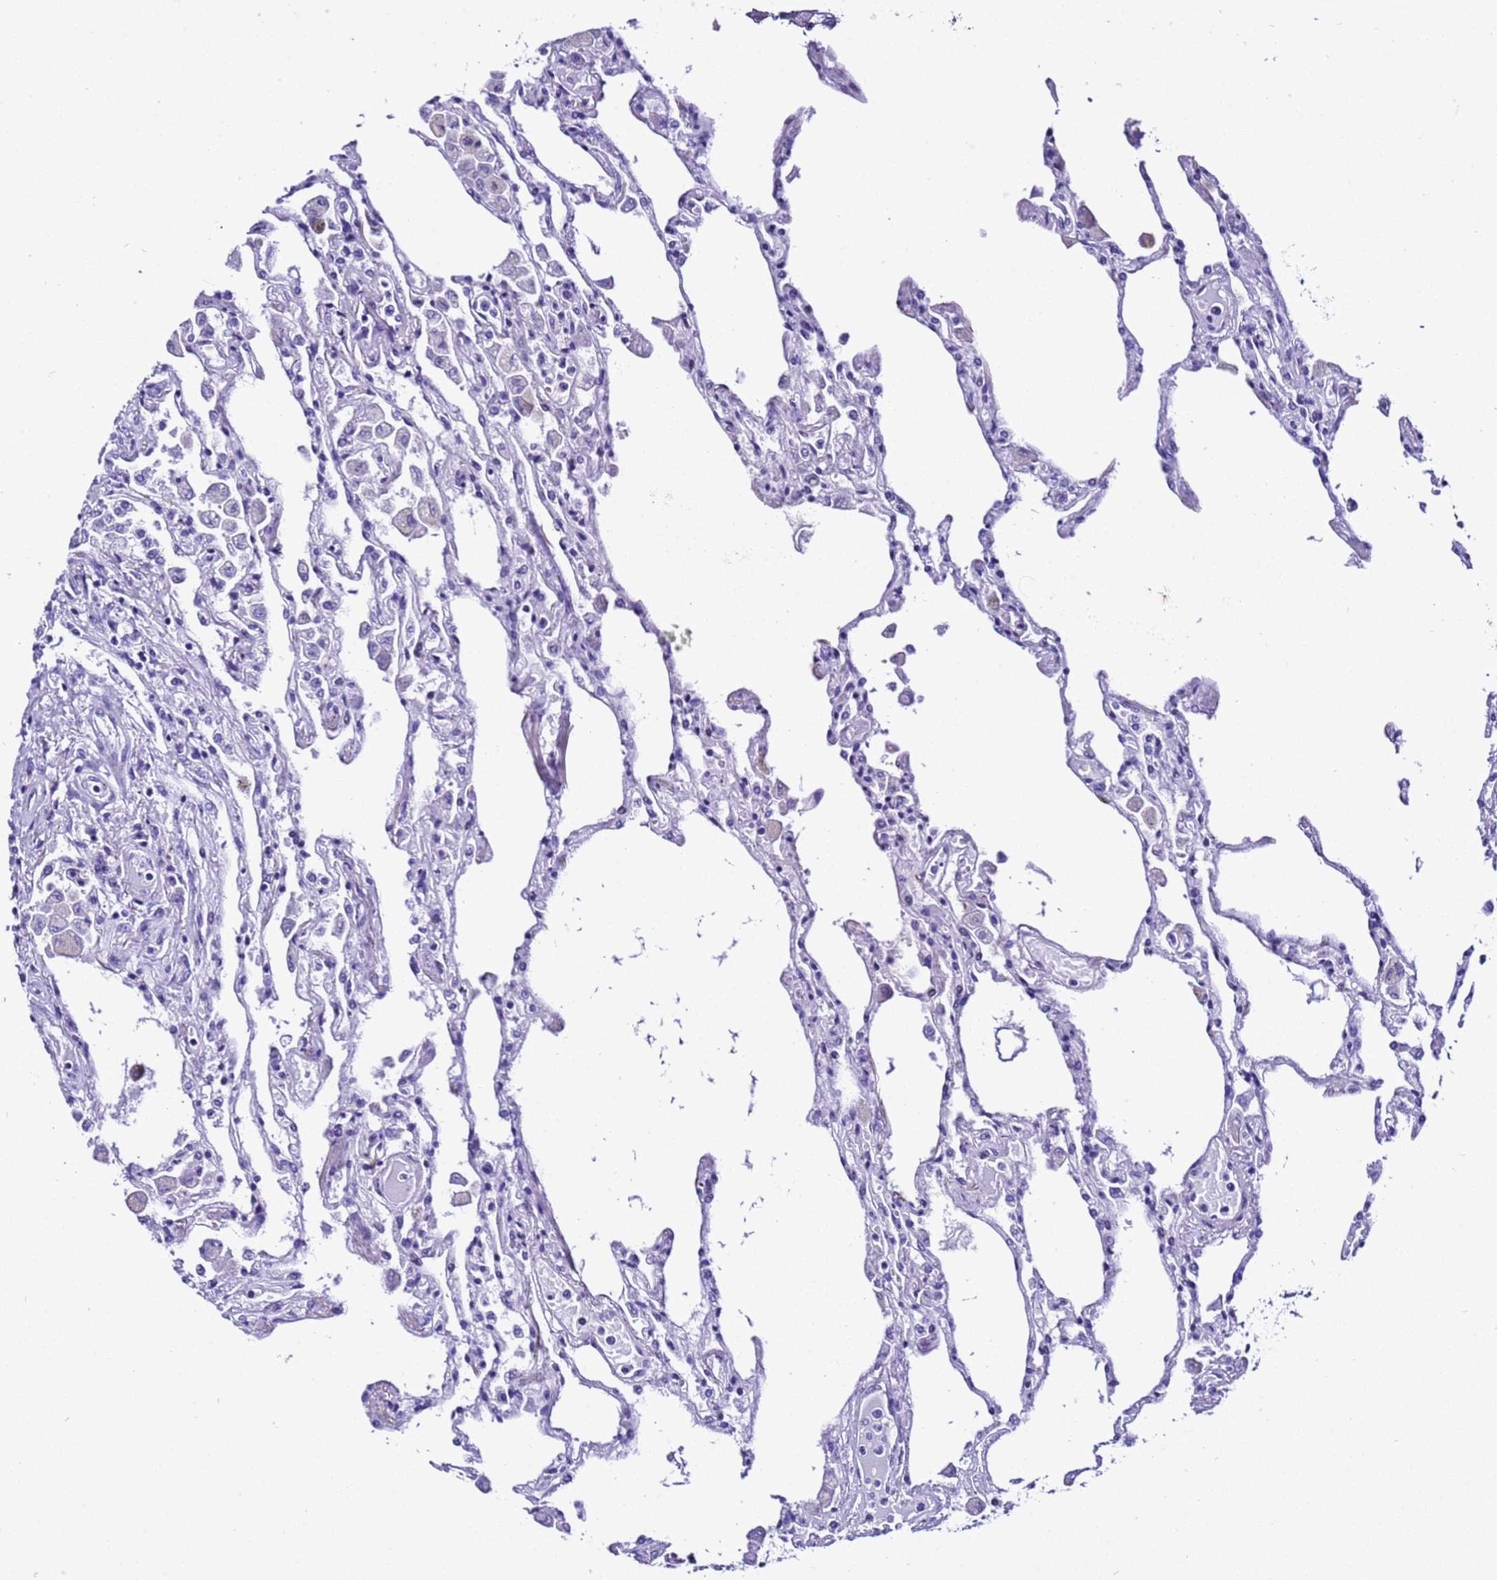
{"staining": {"intensity": "negative", "quantity": "none", "location": "none"}, "tissue": "lung", "cell_type": "Alveolar cells", "image_type": "normal", "snomed": [{"axis": "morphology", "description": "Normal tissue, NOS"}, {"axis": "topography", "description": "Bronchus"}, {"axis": "topography", "description": "Lung"}], "caption": "Alveolar cells are negative for brown protein staining in unremarkable lung.", "gene": "ZNF417", "patient": {"sex": "female", "age": 49}}